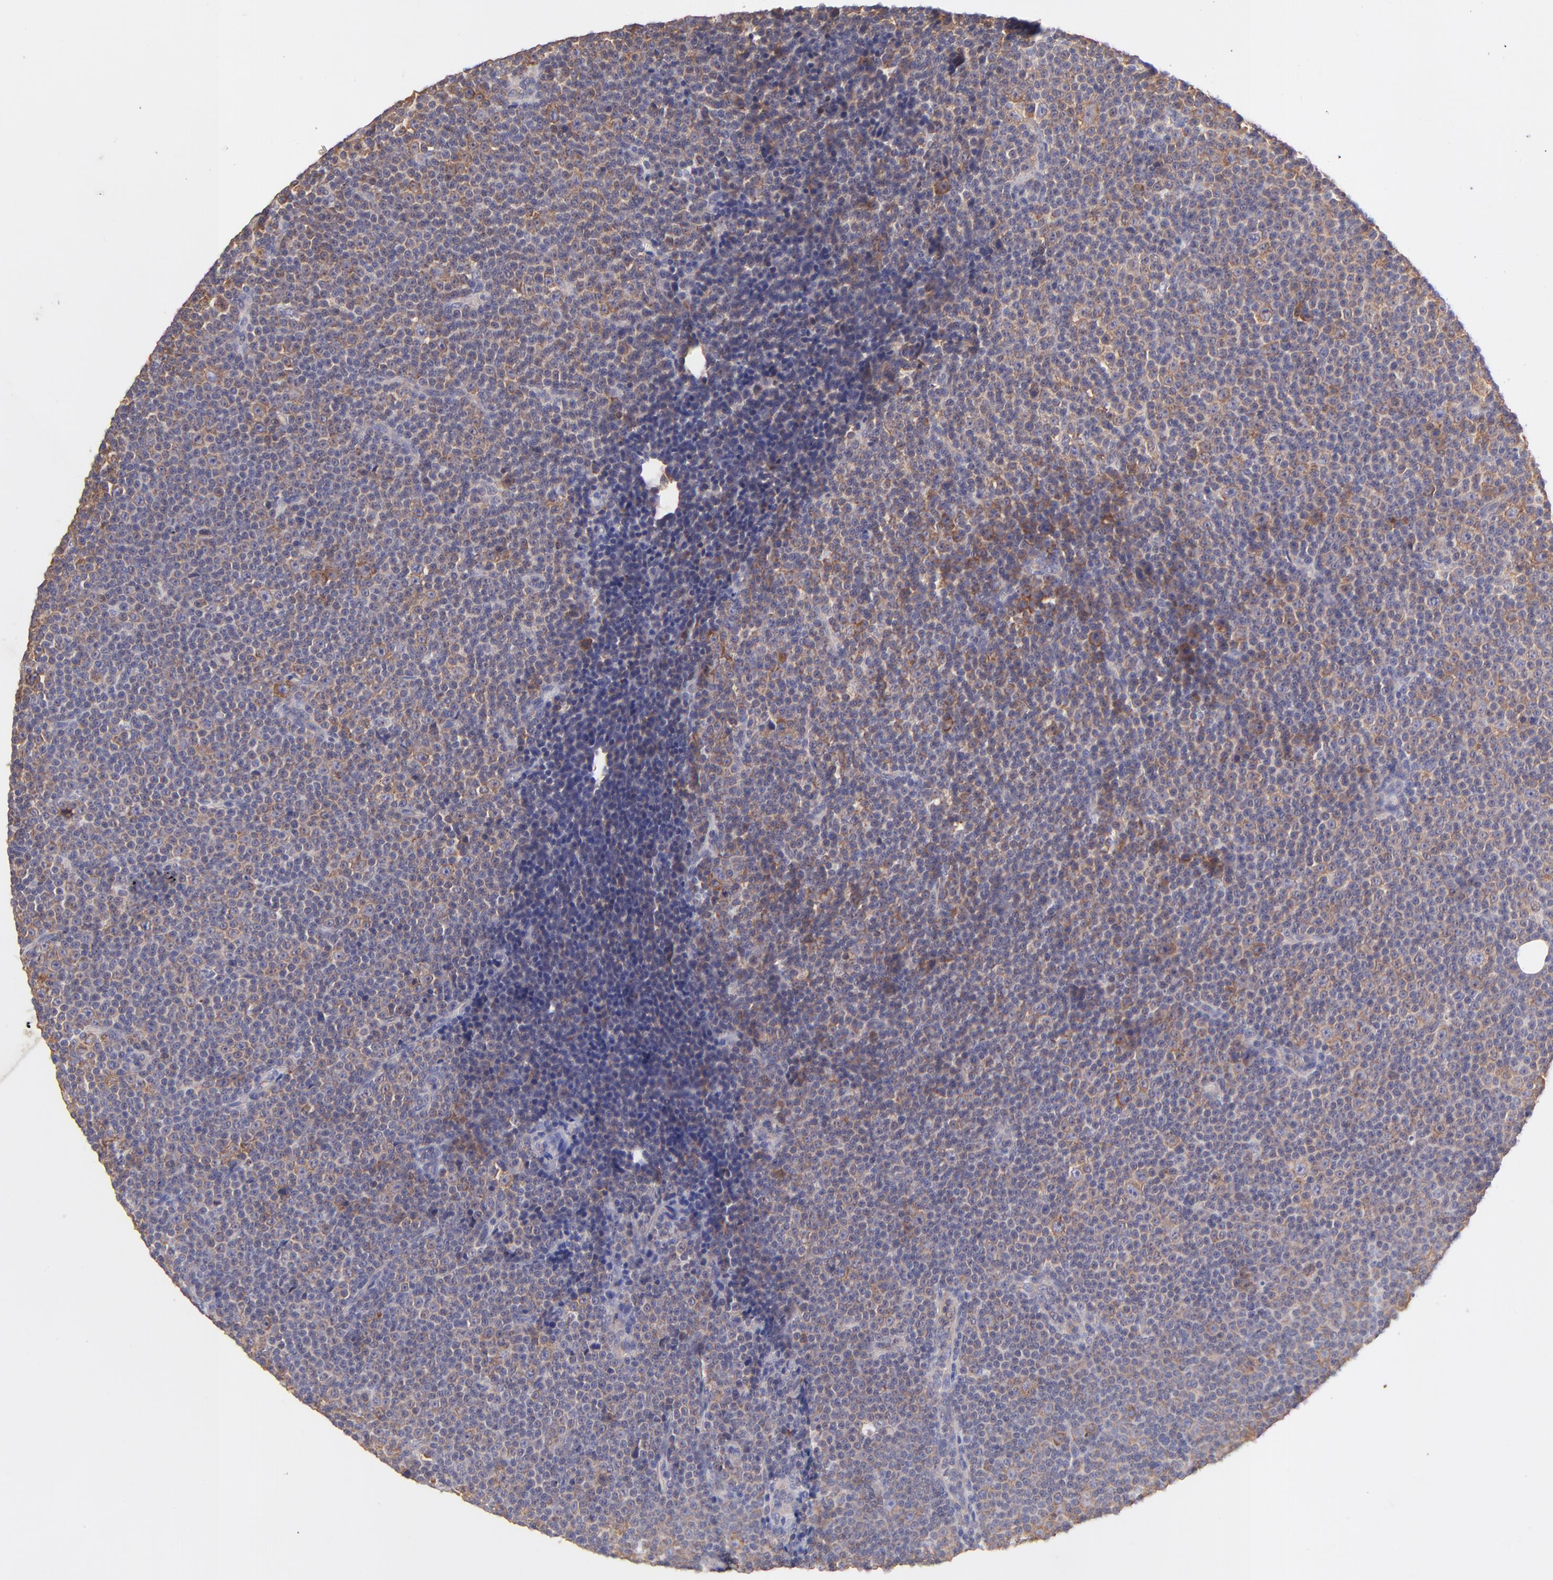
{"staining": {"intensity": "moderate", "quantity": "25%-75%", "location": "cytoplasmic/membranous"}, "tissue": "lymphoma", "cell_type": "Tumor cells", "image_type": "cancer", "snomed": [{"axis": "morphology", "description": "Malignant lymphoma, non-Hodgkin's type, Low grade"}, {"axis": "topography", "description": "Lymph node"}], "caption": "Immunohistochemical staining of lymphoma reveals medium levels of moderate cytoplasmic/membranous protein positivity in about 25%-75% of tumor cells. (Stains: DAB in brown, nuclei in blue, Microscopy: brightfield microscopy at high magnification).", "gene": "RPL11", "patient": {"sex": "female", "age": 67}}